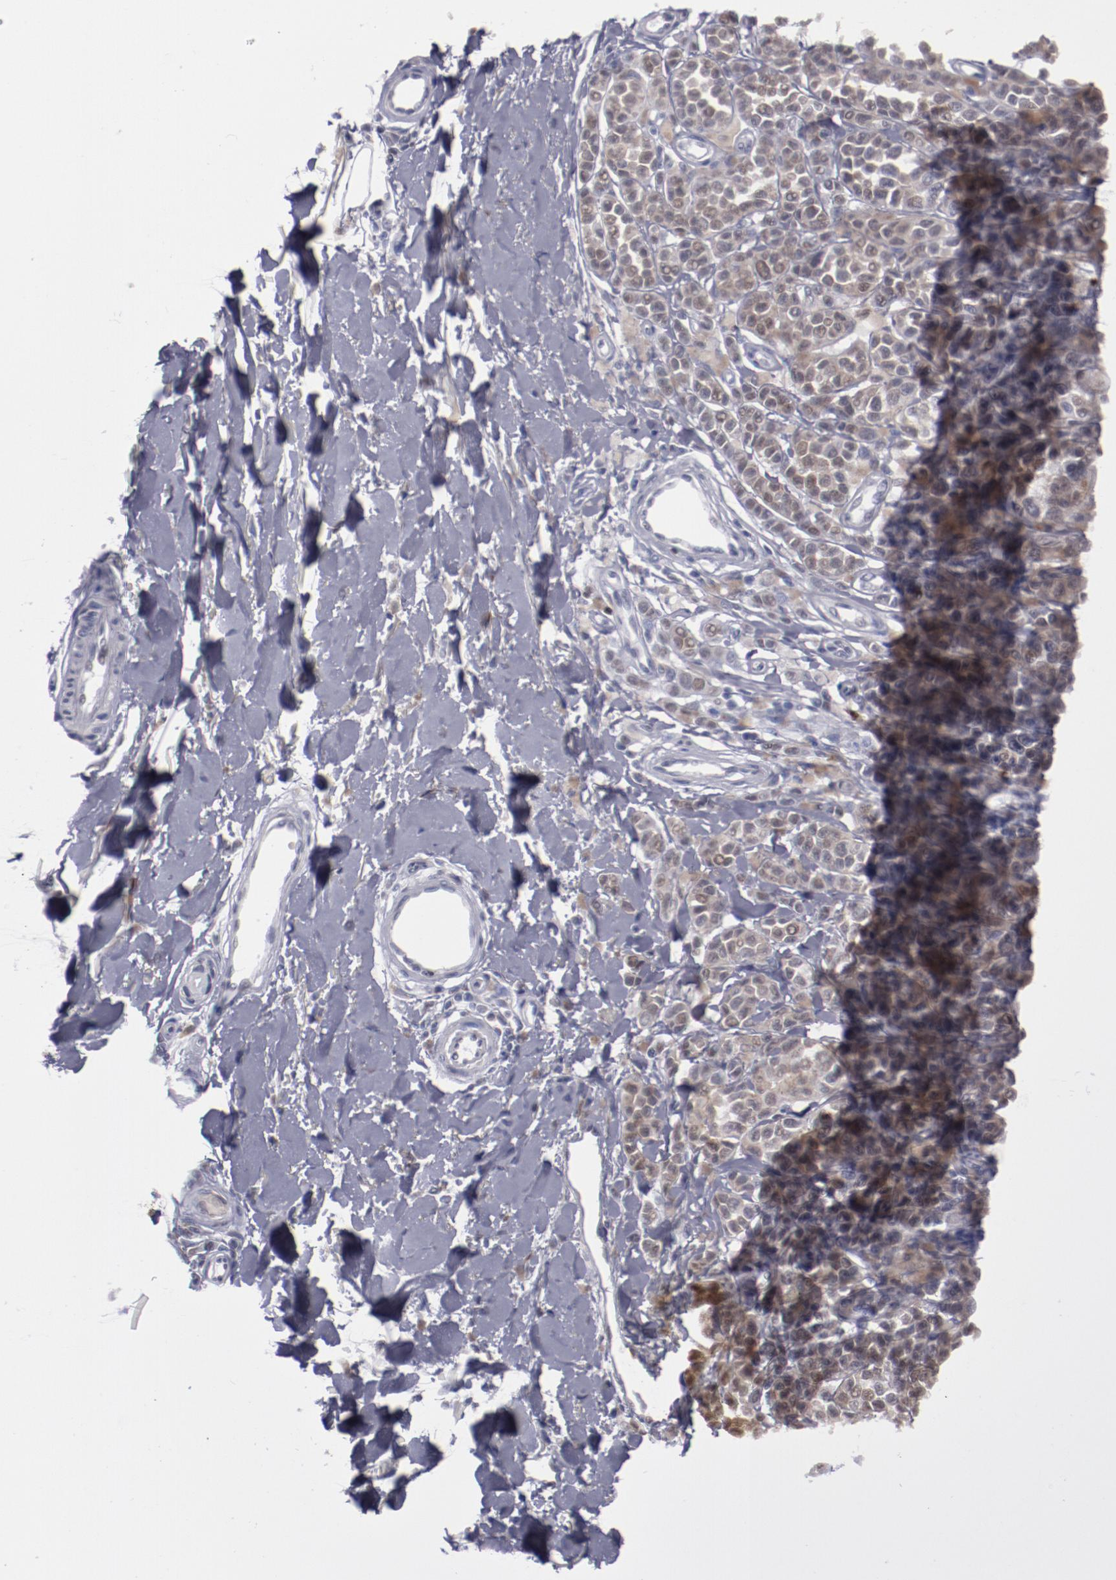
{"staining": {"intensity": "weak", "quantity": "25%-75%", "location": "cytoplasmic/membranous,nuclear"}, "tissue": "melanoma", "cell_type": "Tumor cells", "image_type": "cancer", "snomed": [{"axis": "morphology", "description": "Malignant melanoma, NOS"}, {"axis": "topography", "description": "Skin"}], "caption": "Malignant melanoma stained for a protein (brown) reveals weak cytoplasmic/membranous and nuclear positive staining in approximately 25%-75% of tumor cells.", "gene": "IRF4", "patient": {"sex": "female", "age": 38}}